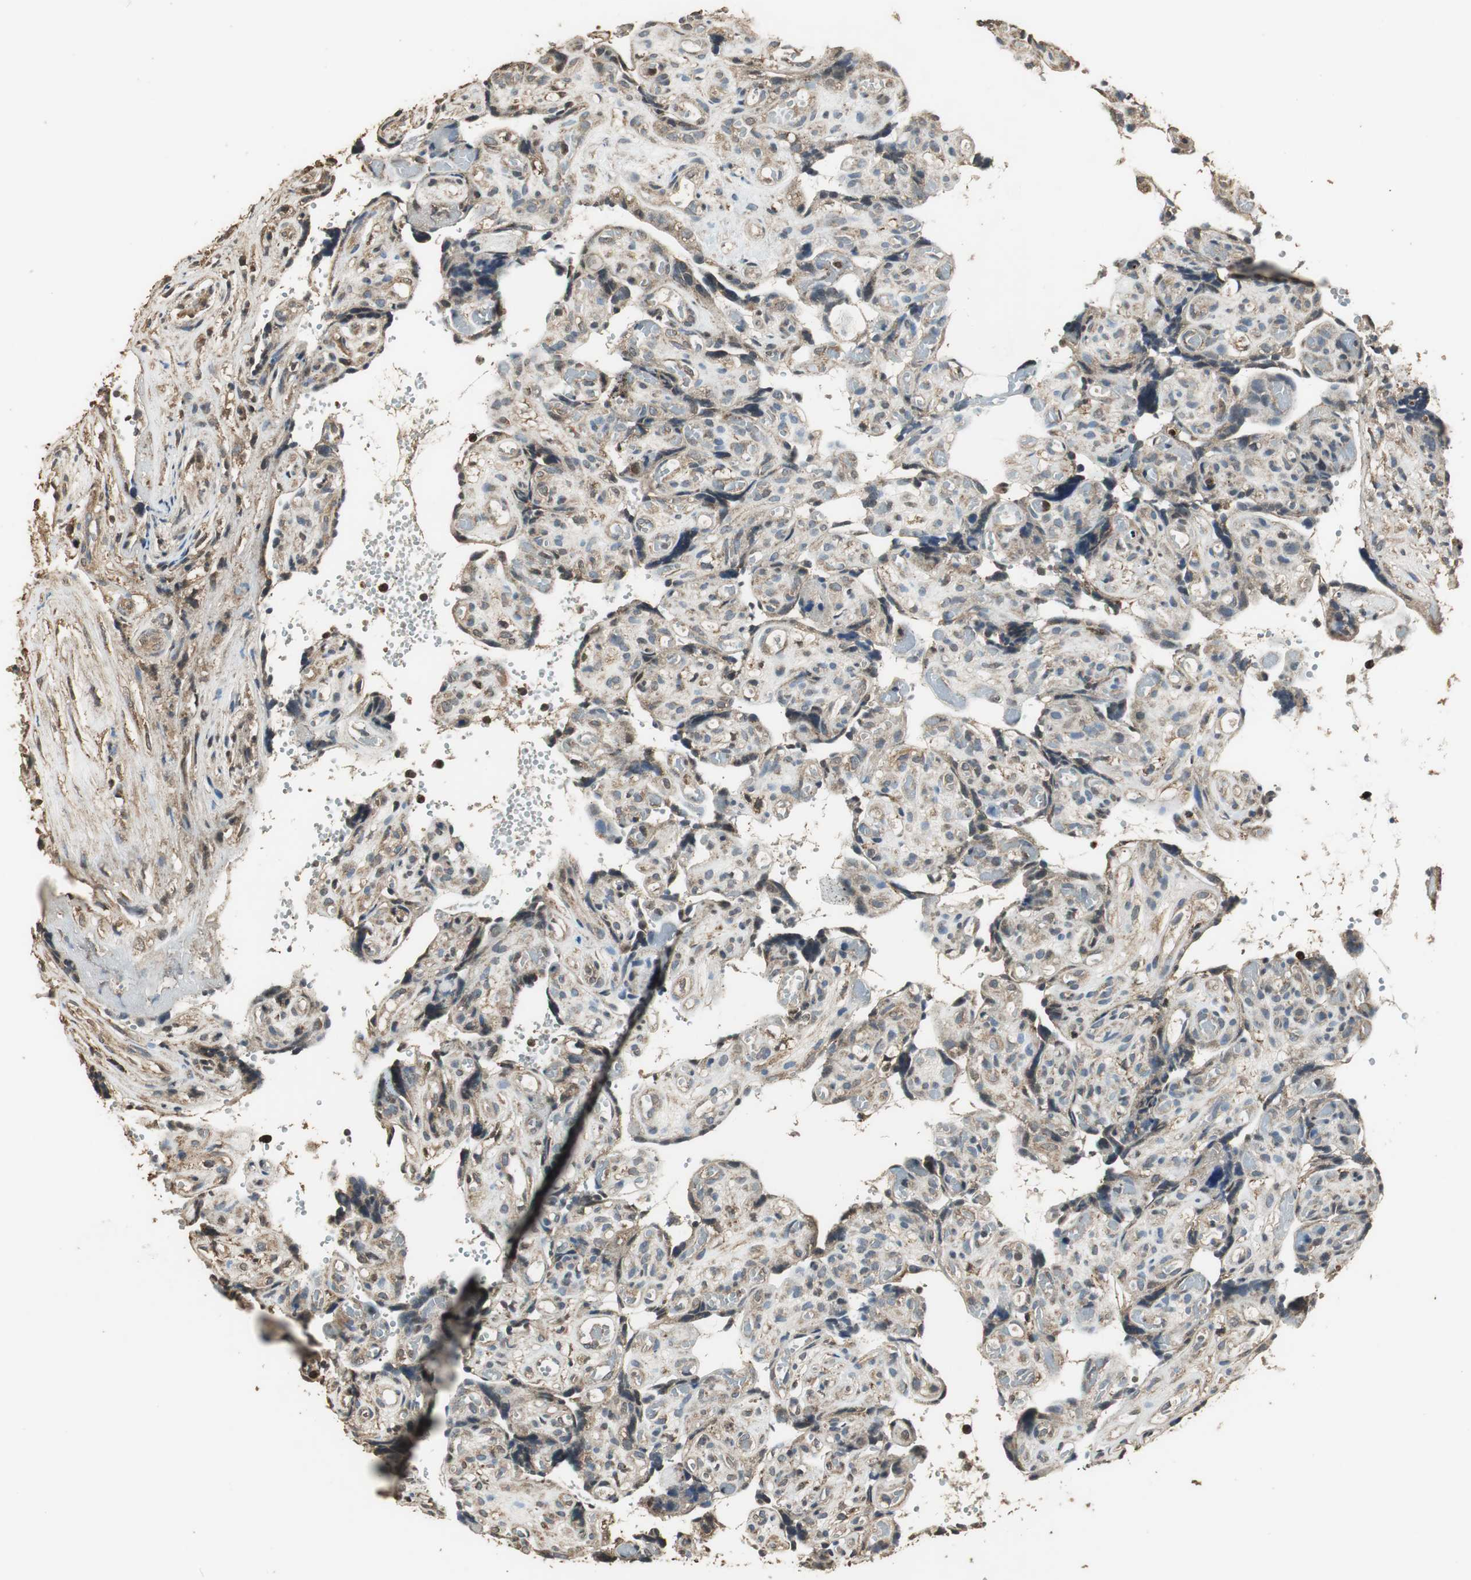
{"staining": {"intensity": "moderate", "quantity": ">75%", "location": "cytoplasmic/membranous"}, "tissue": "placenta", "cell_type": "Decidual cells", "image_type": "normal", "snomed": [{"axis": "morphology", "description": "Normal tissue, NOS"}, {"axis": "topography", "description": "Placenta"}], "caption": "Moderate cytoplasmic/membranous expression for a protein is seen in about >75% of decidual cells of unremarkable placenta using immunohistochemistry.", "gene": "TMPRSS4", "patient": {"sex": "female", "age": 30}}